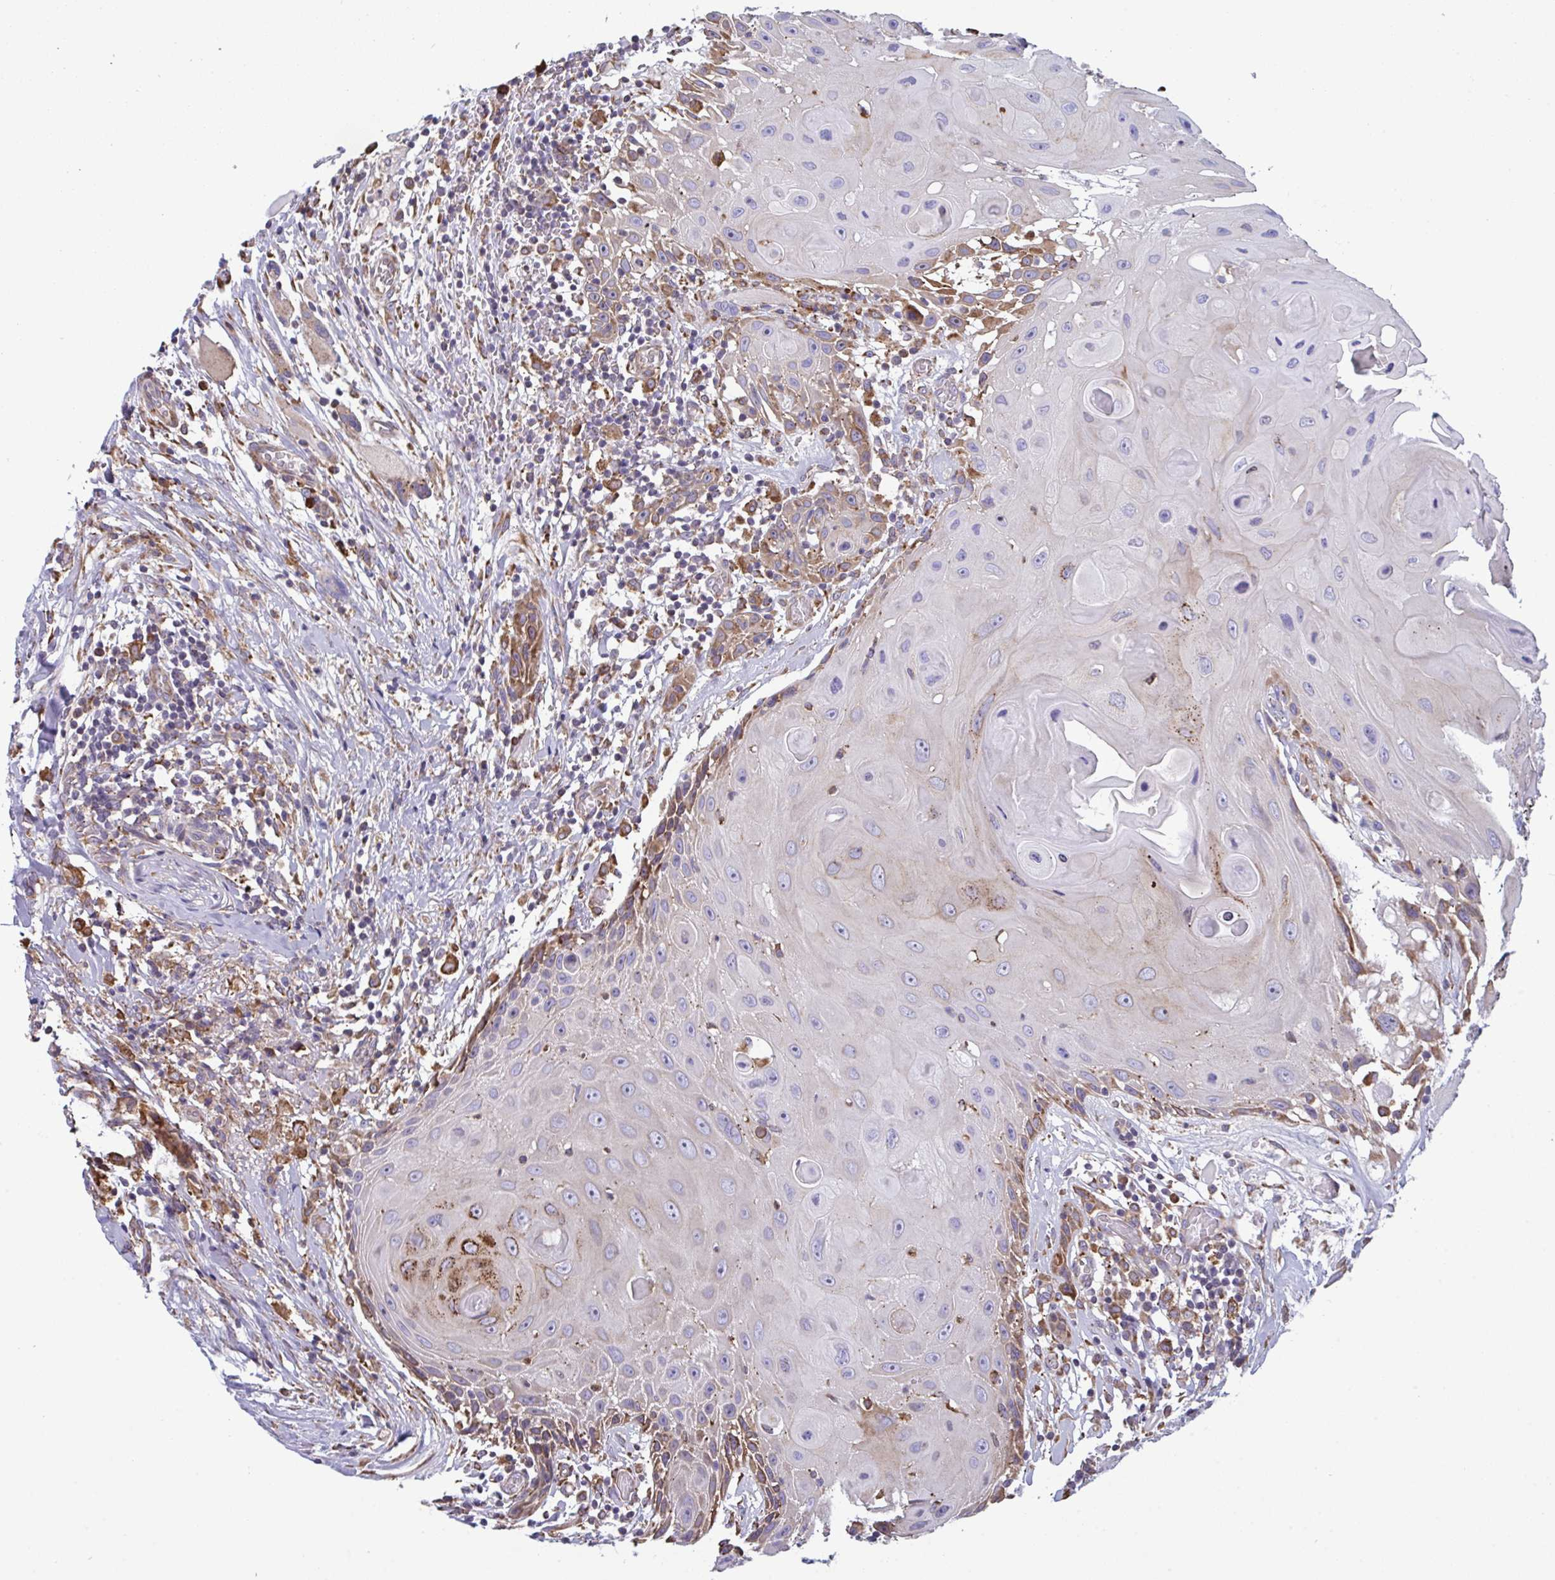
{"staining": {"intensity": "moderate", "quantity": "<25%", "location": "cytoplasmic/membranous"}, "tissue": "head and neck cancer", "cell_type": "Tumor cells", "image_type": "cancer", "snomed": [{"axis": "morphology", "description": "Squamous cell carcinoma, NOS"}, {"axis": "topography", "description": "Oral tissue"}, {"axis": "topography", "description": "Head-Neck"}], "caption": "Immunohistochemical staining of head and neck cancer (squamous cell carcinoma) displays low levels of moderate cytoplasmic/membranous positivity in approximately <25% of tumor cells. The staining was performed using DAB (3,3'-diaminobenzidine), with brown indicating positive protein expression. Nuclei are stained blue with hematoxylin.", "gene": "MYMK", "patient": {"sex": "male", "age": 49}}